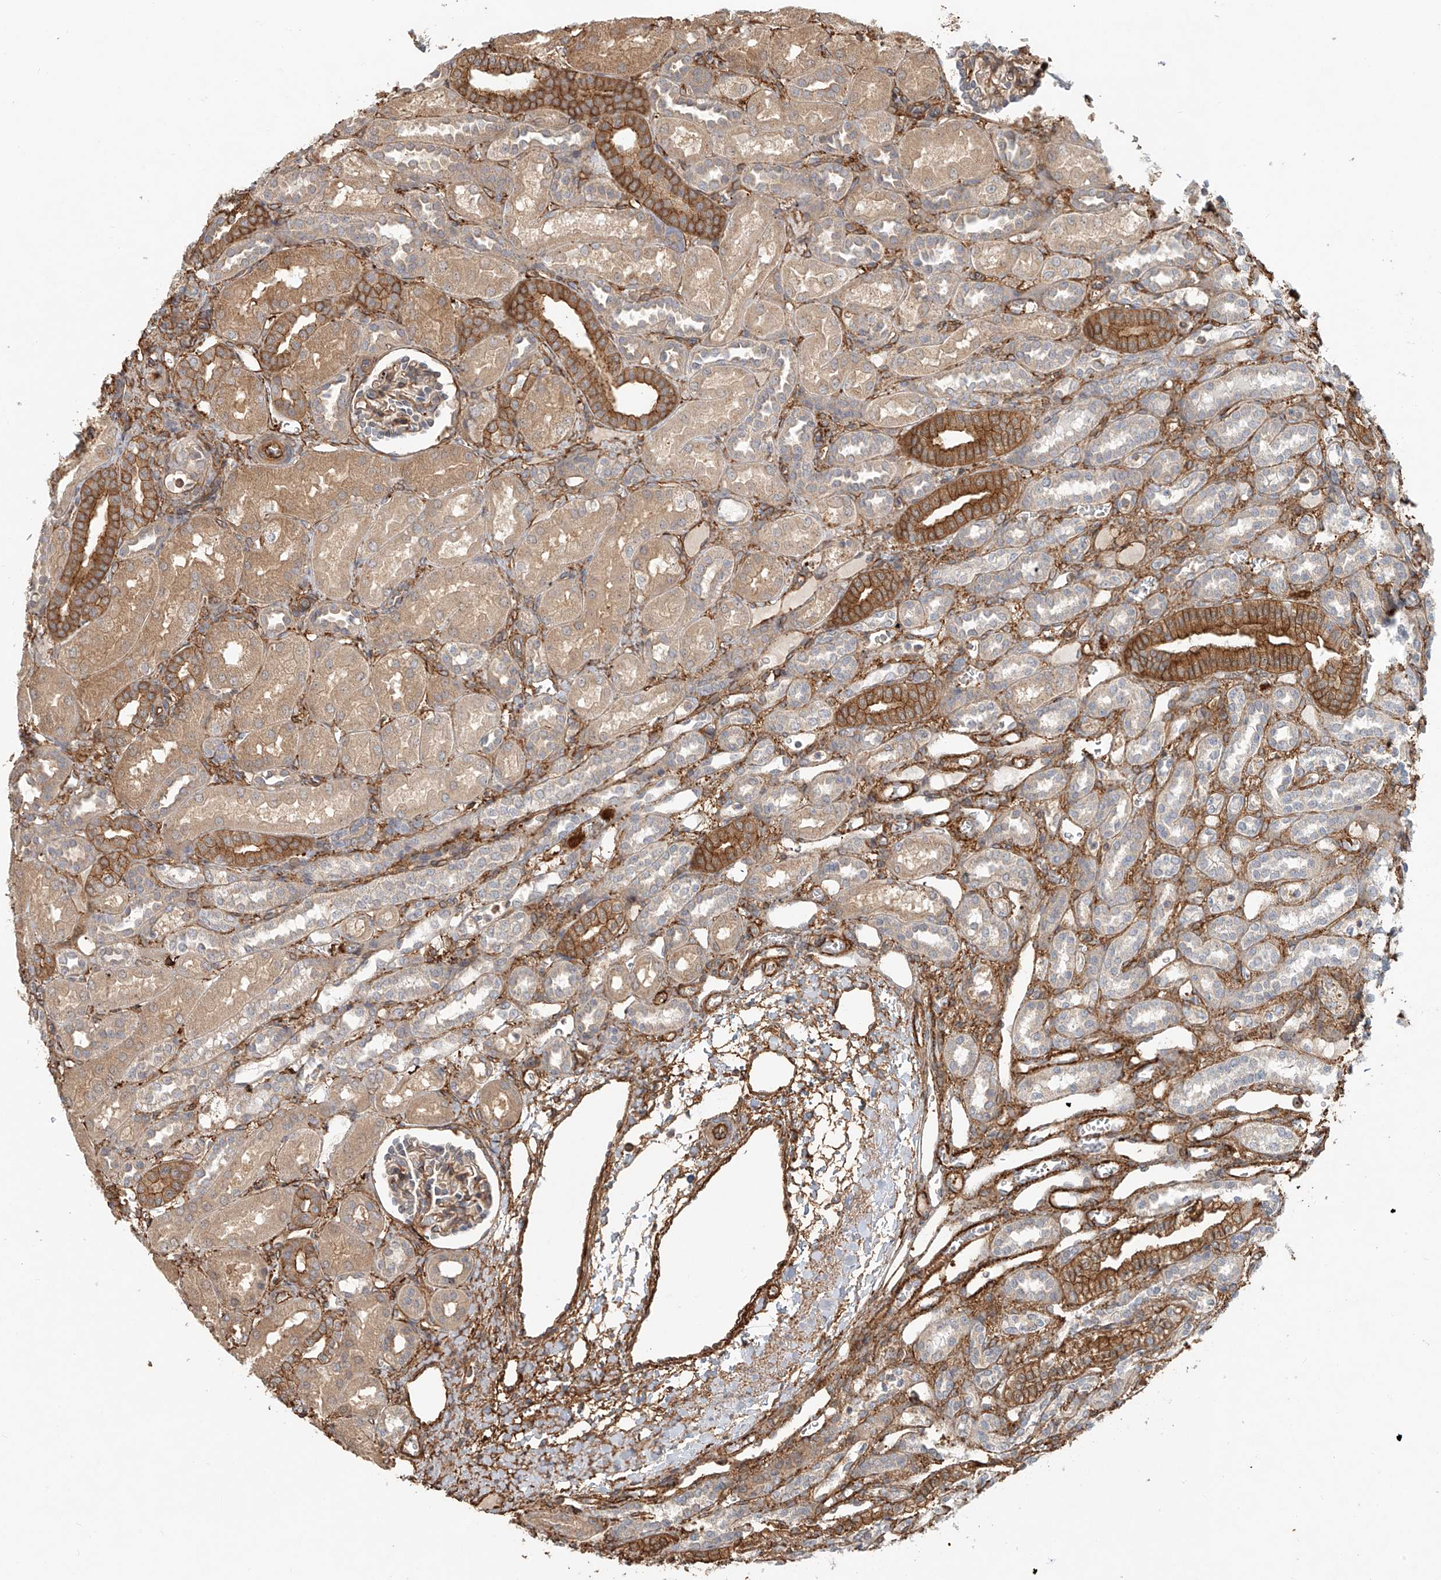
{"staining": {"intensity": "moderate", "quantity": "25%-75%", "location": "cytoplasmic/membranous"}, "tissue": "kidney", "cell_type": "Cells in glomeruli", "image_type": "normal", "snomed": [{"axis": "morphology", "description": "Normal tissue, NOS"}, {"axis": "morphology", "description": "Neoplasm, malignant, NOS"}, {"axis": "topography", "description": "Kidney"}], "caption": "An immunohistochemistry (IHC) histopathology image of normal tissue is shown. Protein staining in brown shows moderate cytoplasmic/membranous positivity in kidney within cells in glomeruli.", "gene": "CSMD3", "patient": {"sex": "female", "age": 1}}